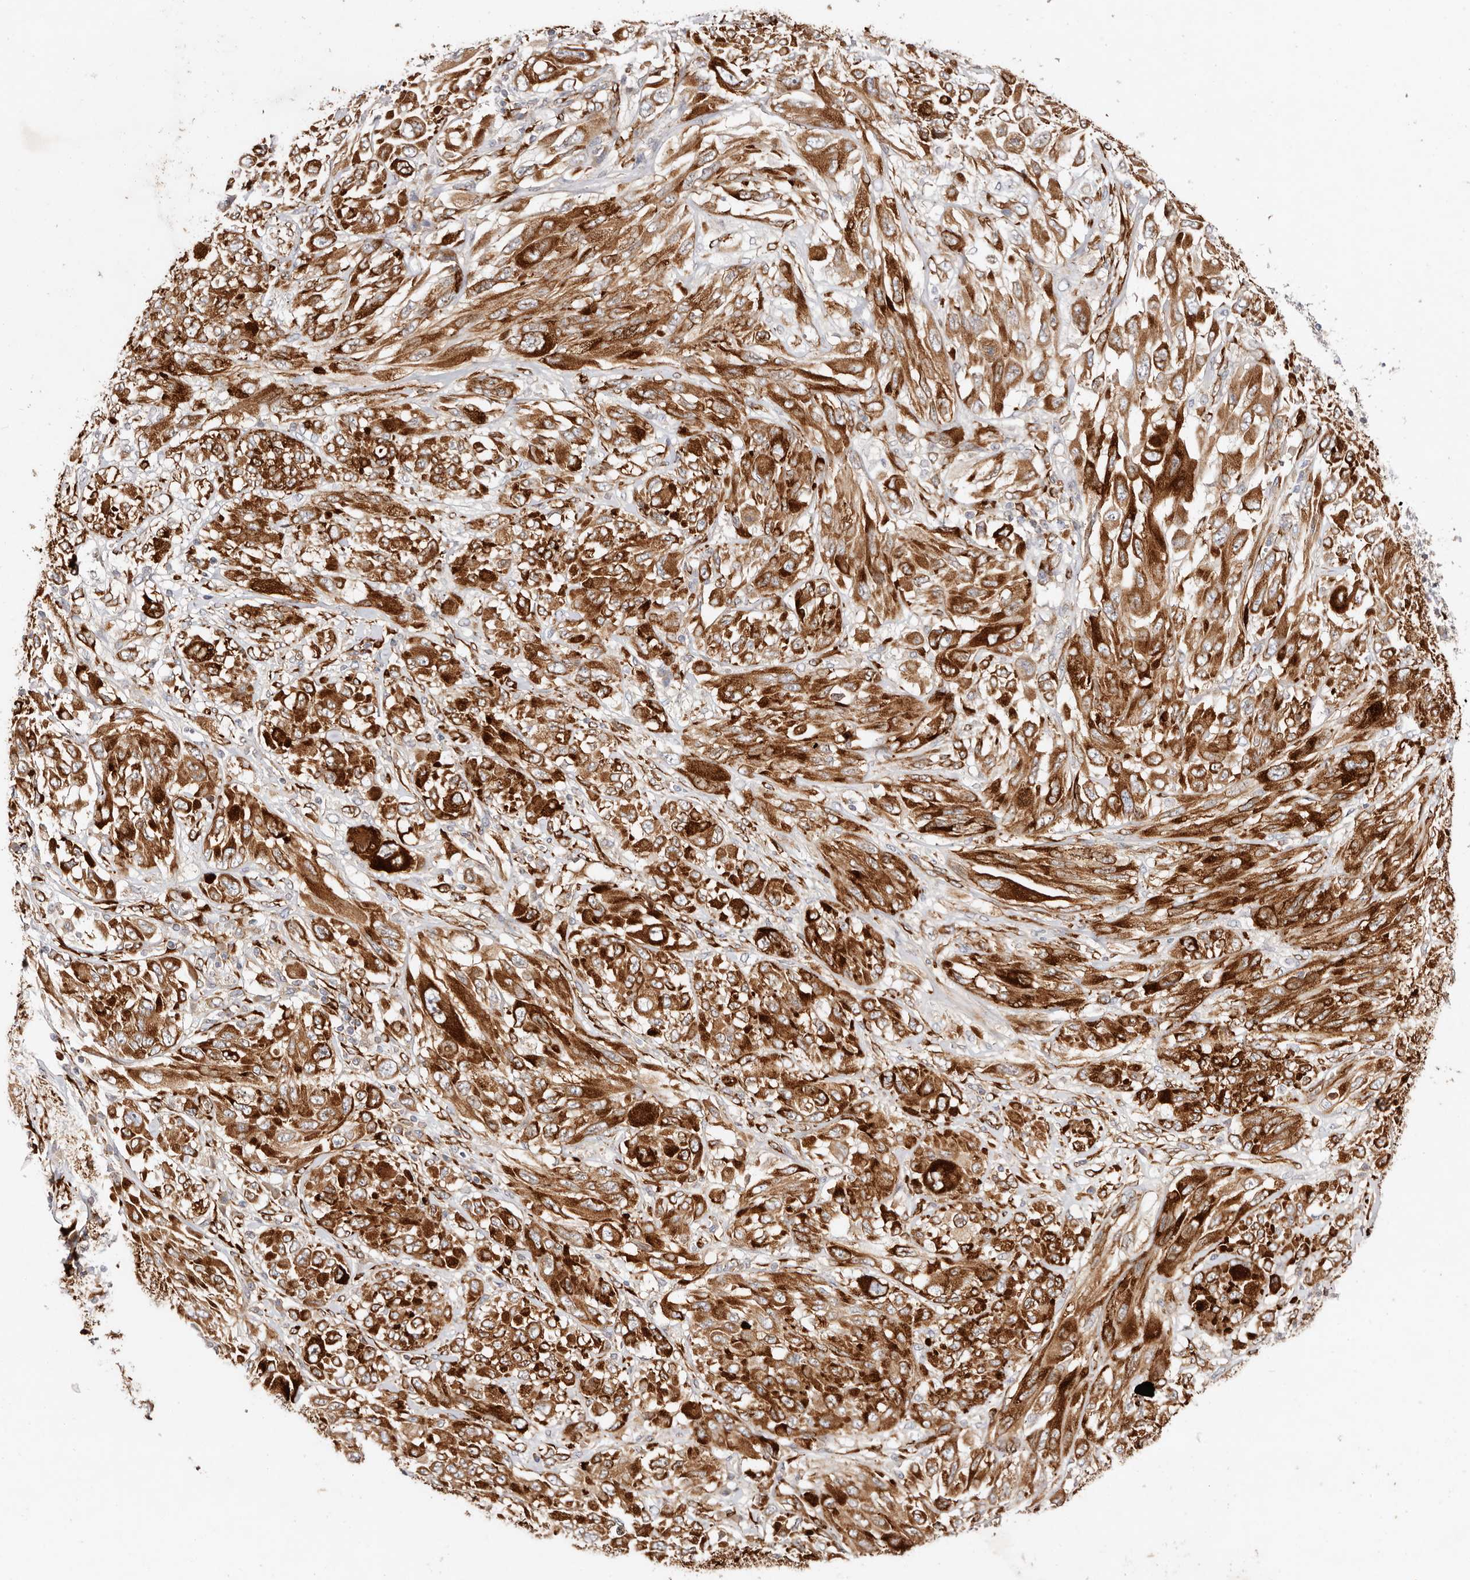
{"staining": {"intensity": "strong", "quantity": ">75%", "location": "cytoplasmic/membranous"}, "tissue": "melanoma", "cell_type": "Tumor cells", "image_type": "cancer", "snomed": [{"axis": "morphology", "description": "Malignant melanoma, NOS"}, {"axis": "topography", "description": "Skin"}], "caption": "Melanoma stained with DAB (3,3'-diaminobenzidine) IHC shows high levels of strong cytoplasmic/membranous expression in about >75% of tumor cells. (IHC, brightfield microscopy, high magnification).", "gene": "SERPINH1", "patient": {"sex": "female", "age": 91}}